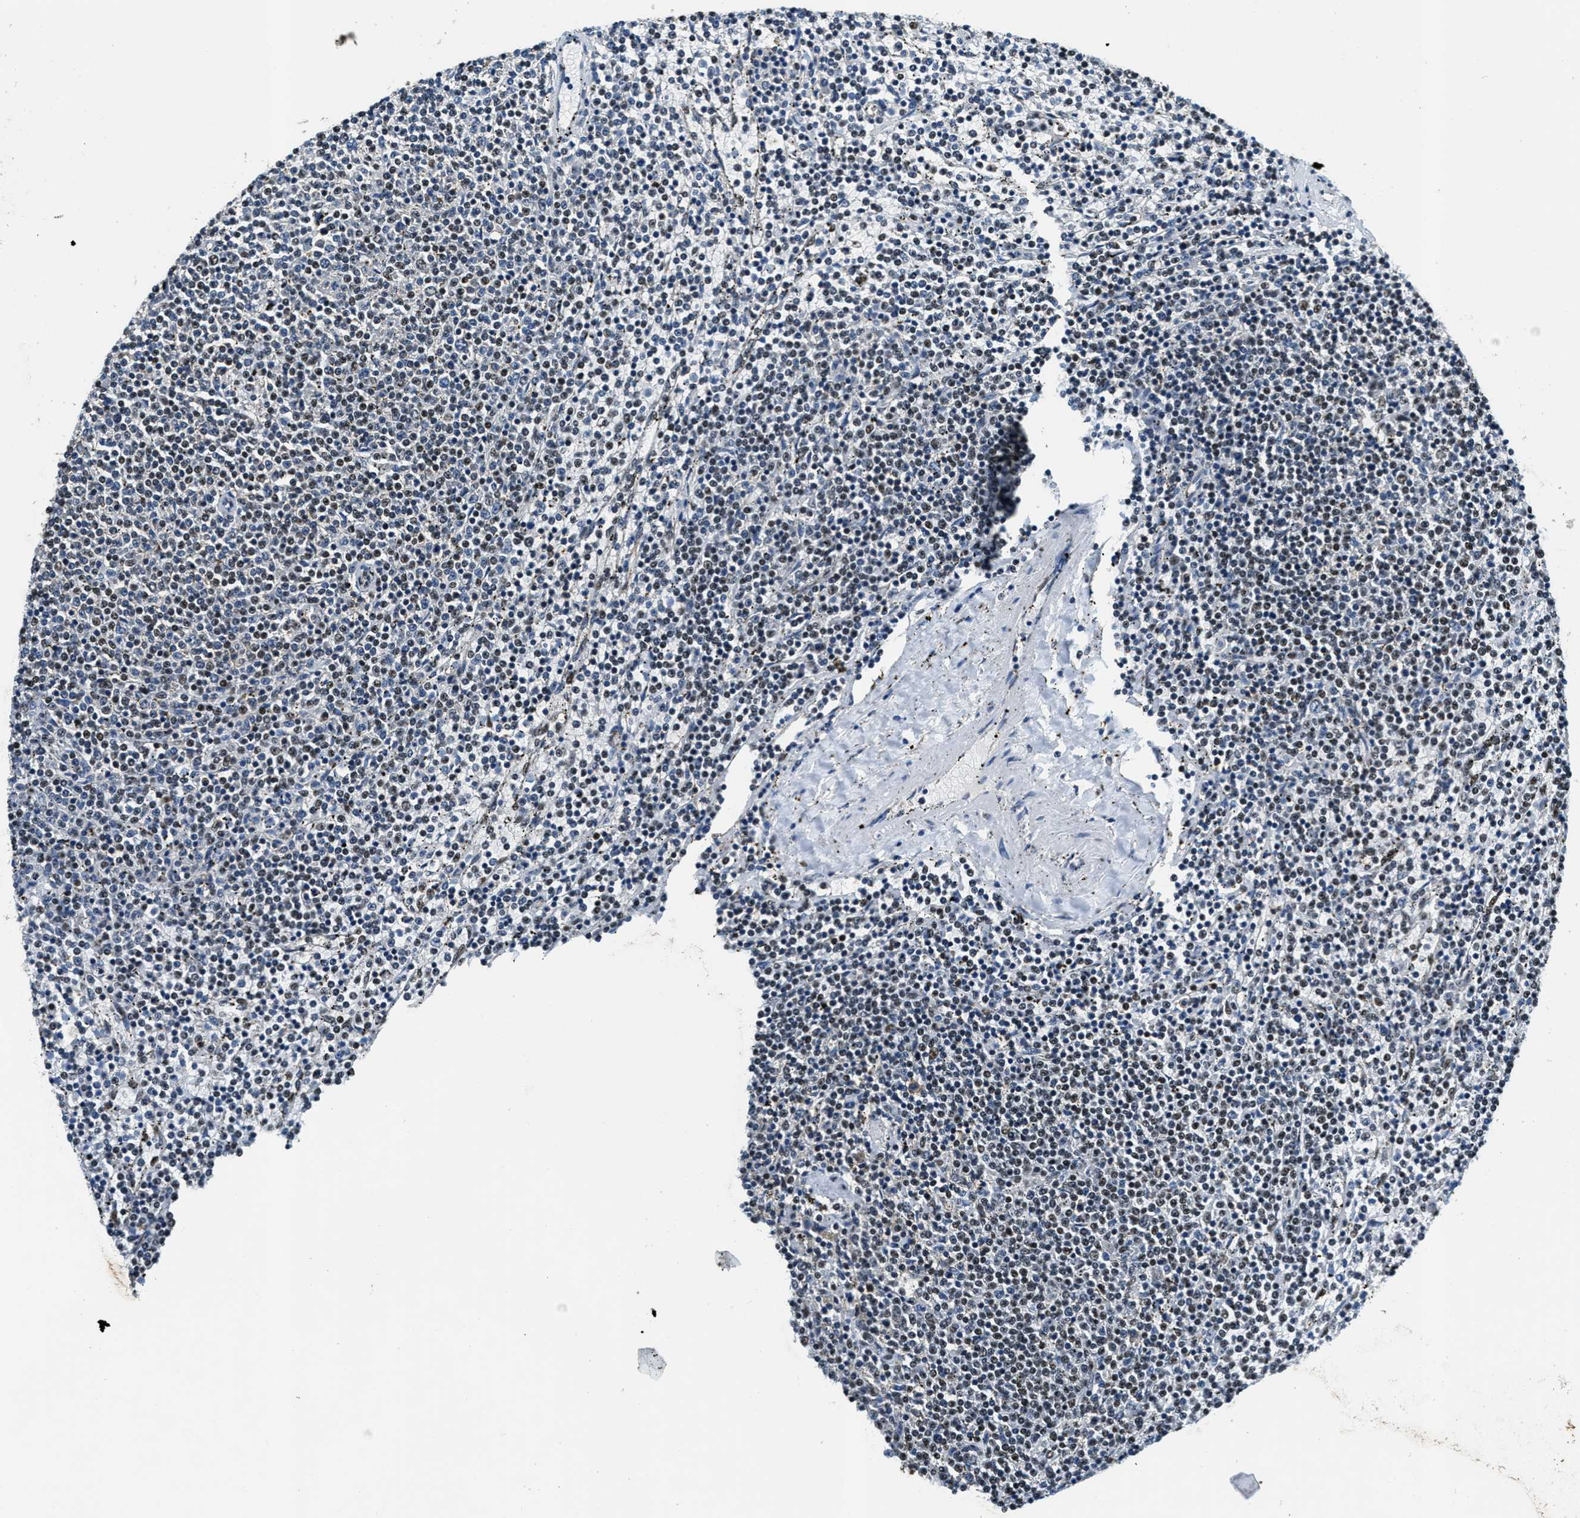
{"staining": {"intensity": "moderate", "quantity": "<25%", "location": "nuclear"}, "tissue": "lymphoma", "cell_type": "Tumor cells", "image_type": "cancer", "snomed": [{"axis": "morphology", "description": "Malignant lymphoma, non-Hodgkin's type, Low grade"}, {"axis": "topography", "description": "Spleen"}], "caption": "The histopathology image demonstrates immunohistochemical staining of lymphoma. There is moderate nuclear staining is appreciated in approximately <25% of tumor cells.", "gene": "SSB", "patient": {"sex": "female", "age": 50}}